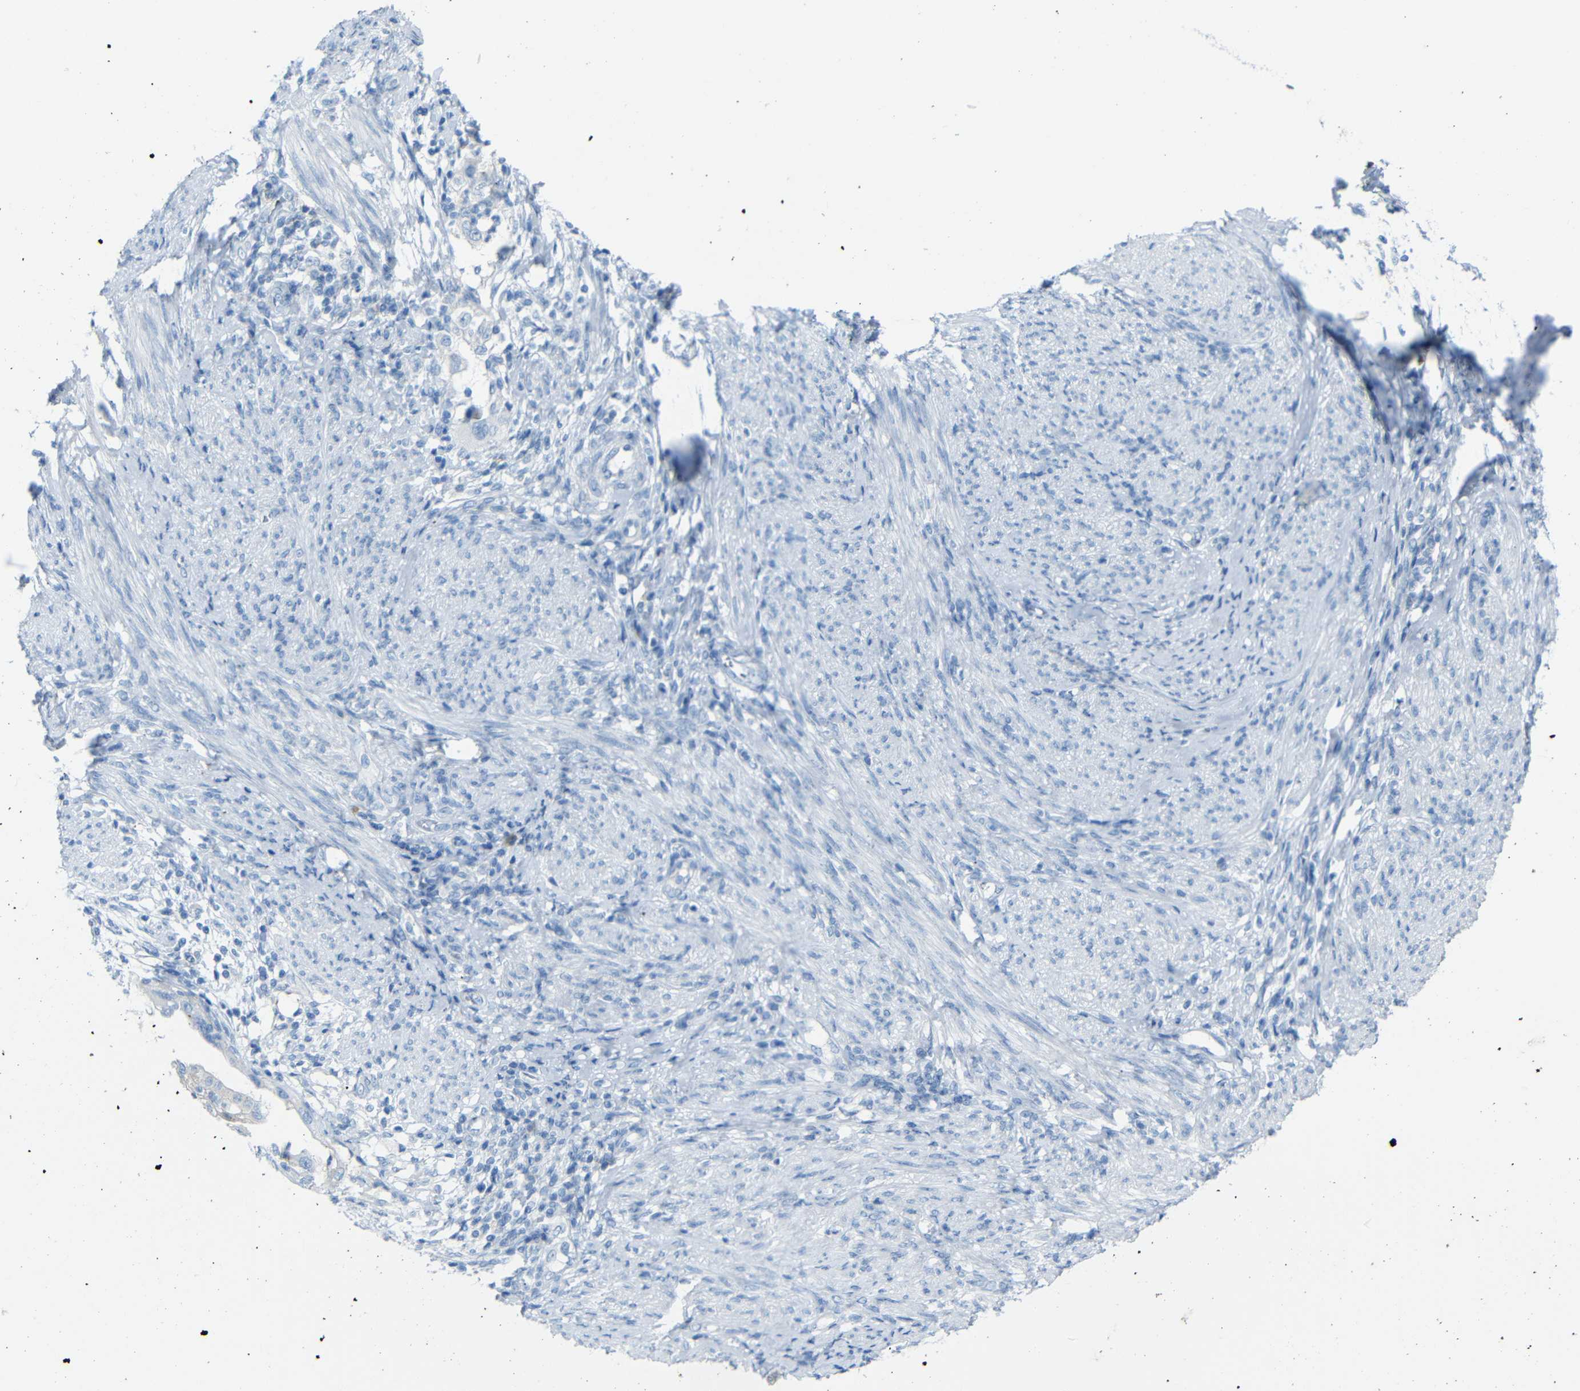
{"staining": {"intensity": "negative", "quantity": "none", "location": "none"}, "tissue": "endometrial cancer", "cell_type": "Tumor cells", "image_type": "cancer", "snomed": [{"axis": "morphology", "description": "Adenocarcinoma, NOS"}, {"axis": "topography", "description": "Endometrium"}], "caption": "Immunohistochemistry micrograph of neoplastic tissue: adenocarcinoma (endometrial) stained with DAB exhibits no significant protein positivity in tumor cells. (Brightfield microscopy of DAB (3,3'-diaminobenzidine) immunohistochemistry at high magnification).", "gene": "FCRL1", "patient": {"sex": "female", "age": 85}}